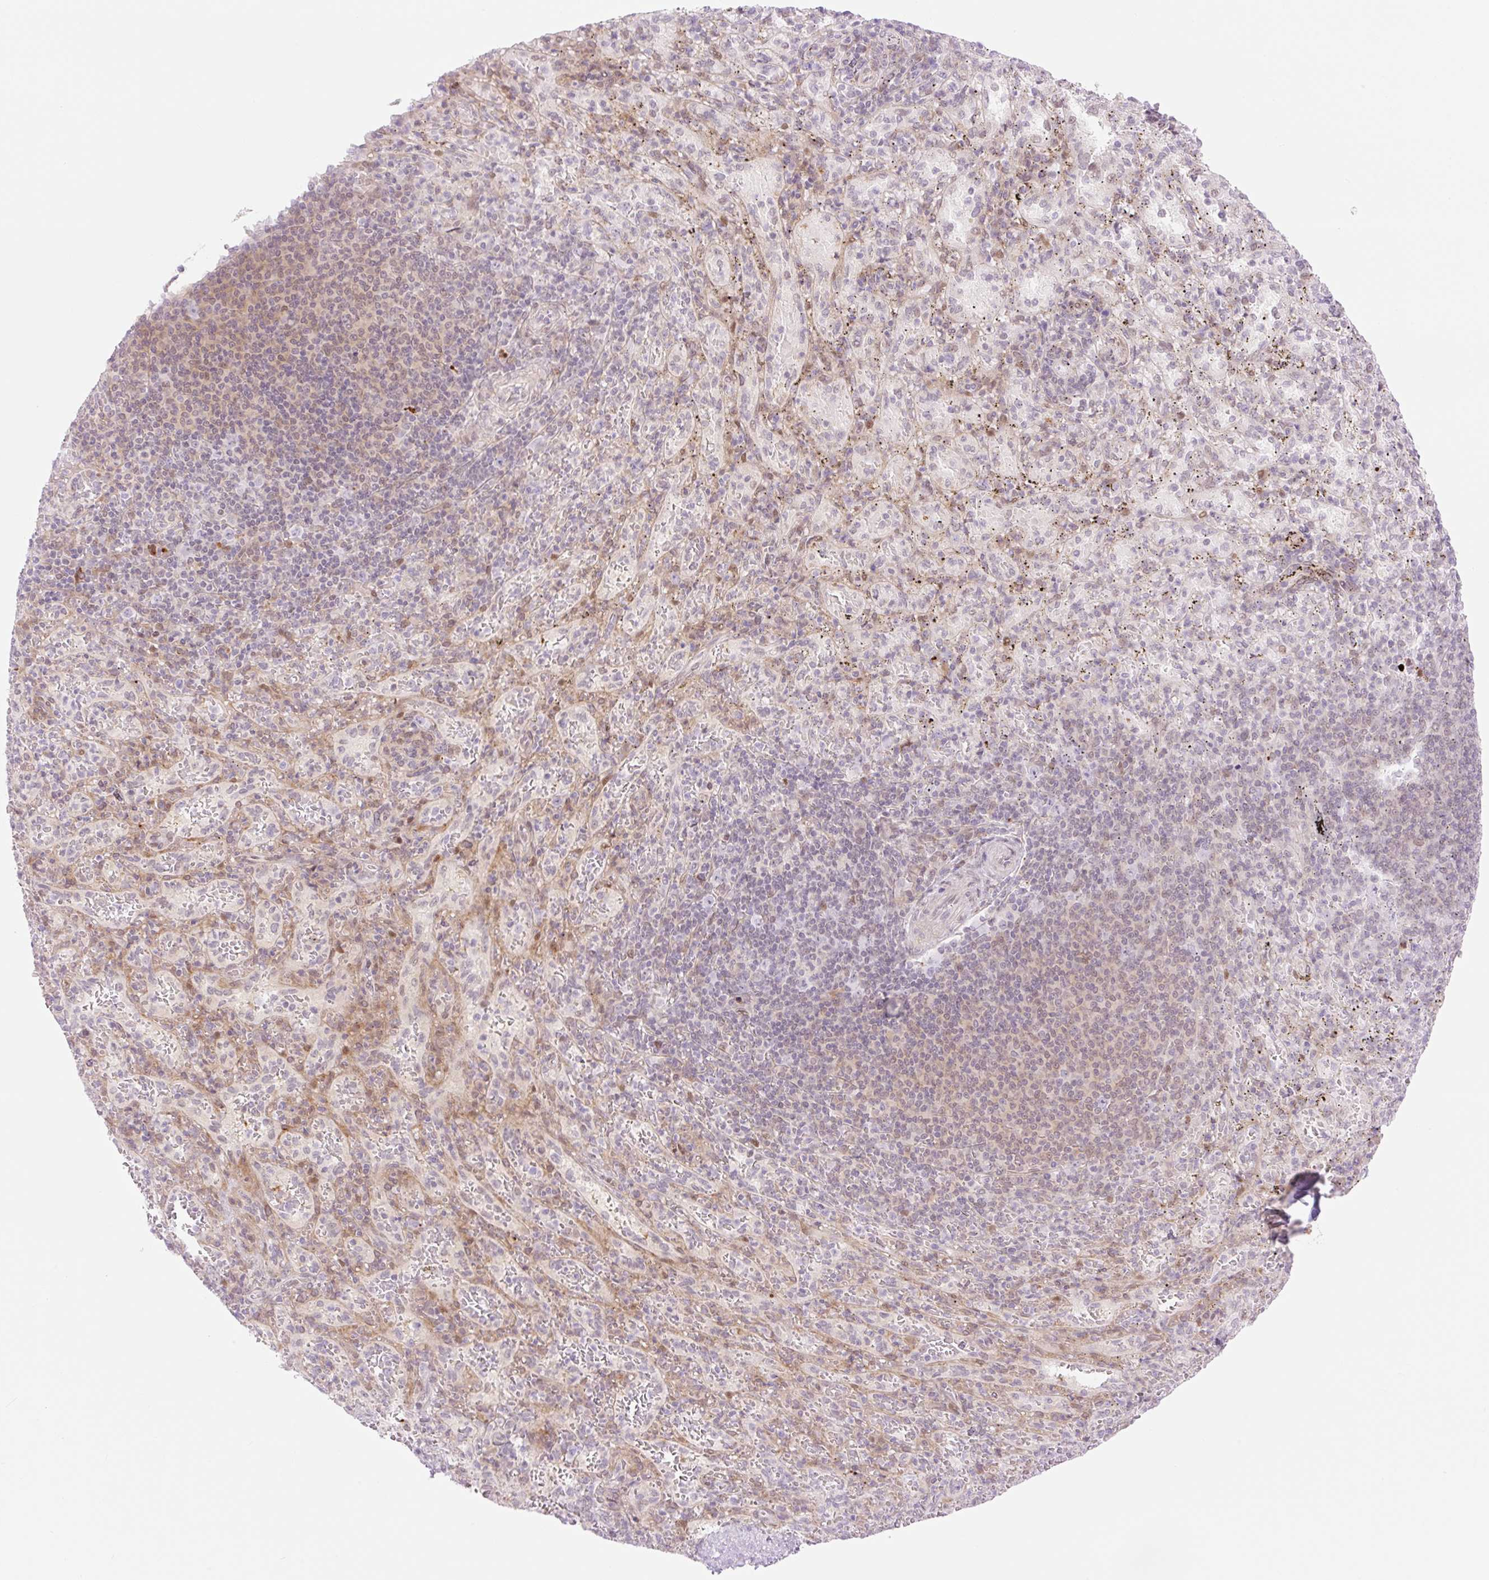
{"staining": {"intensity": "negative", "quantity": "none", "location": "none"}, "tissue": "spleen", "cell_type": "Cells in red pulp", "image_type": "normal", "snomed": [{"axis": "morphology", "description": "Normal tissue, NOS"}, {"axis": "topography", "description": "Spleen"}], "caption": "Immunohistochemistry (IHC) image of benign spleen stained for a protein (brown), which shows no expression in cells in red pulp. Nuclei are stained in blue.", "gene": "ENSG00000264668", "patient": {"sex": "male", "age": 57}}